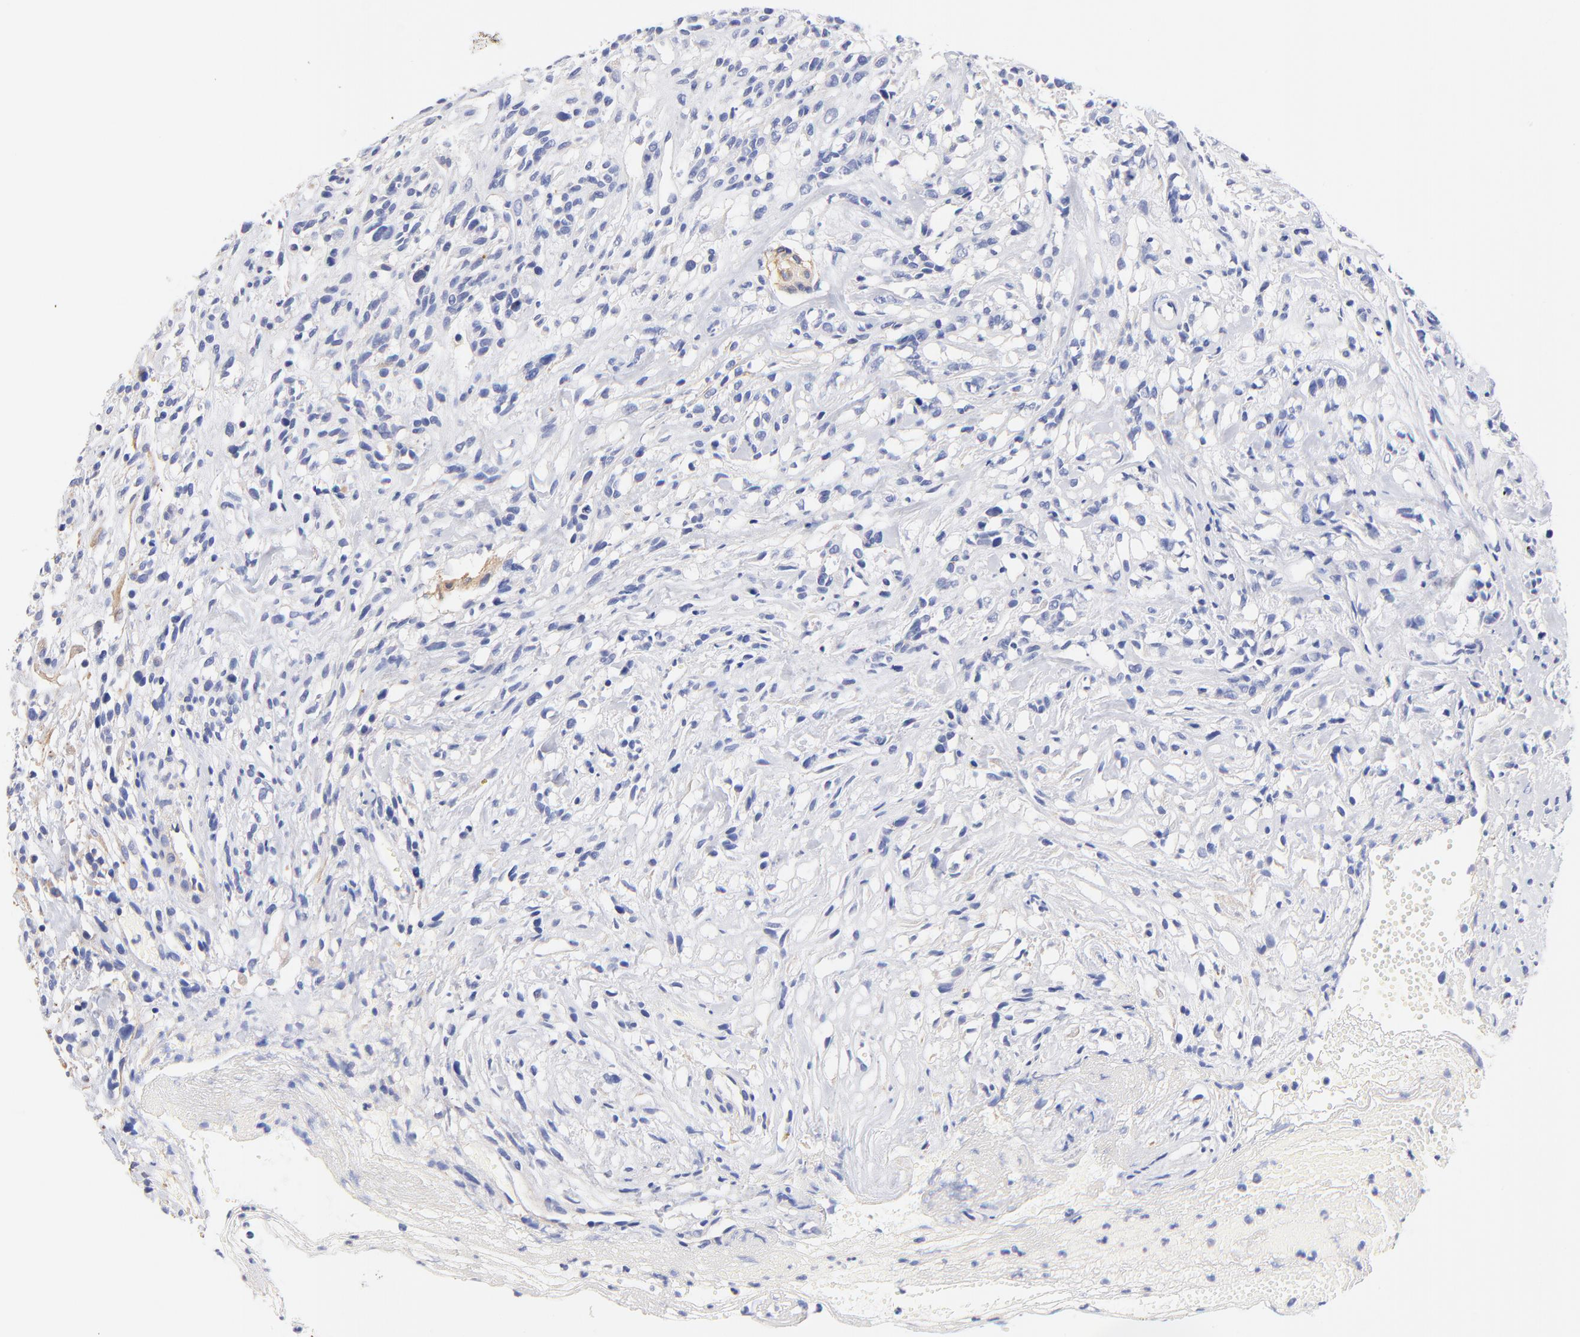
{"staining": {"intensity": "negative", "quantity": "none", "location": "none"}, "tissue": "glioma", "cell_type": "Tumor cells", "image_type": "cancer", "snomed": [{"axis": "morphology", "description": "Glioma, malignant, High grade"}, {"axis": "topography", "description": "Brain"}], "caption": "IHC image of glioma stained for a protein (brown), which reveals no staining in tumor cells. Brightfield microscopy of immunohistochemistry stained with DAB (brown) and hematoxylin (blue), captured at high magnification.", "gene": "HS3ST1", "patient": {"sex": "male", "age": 66}}